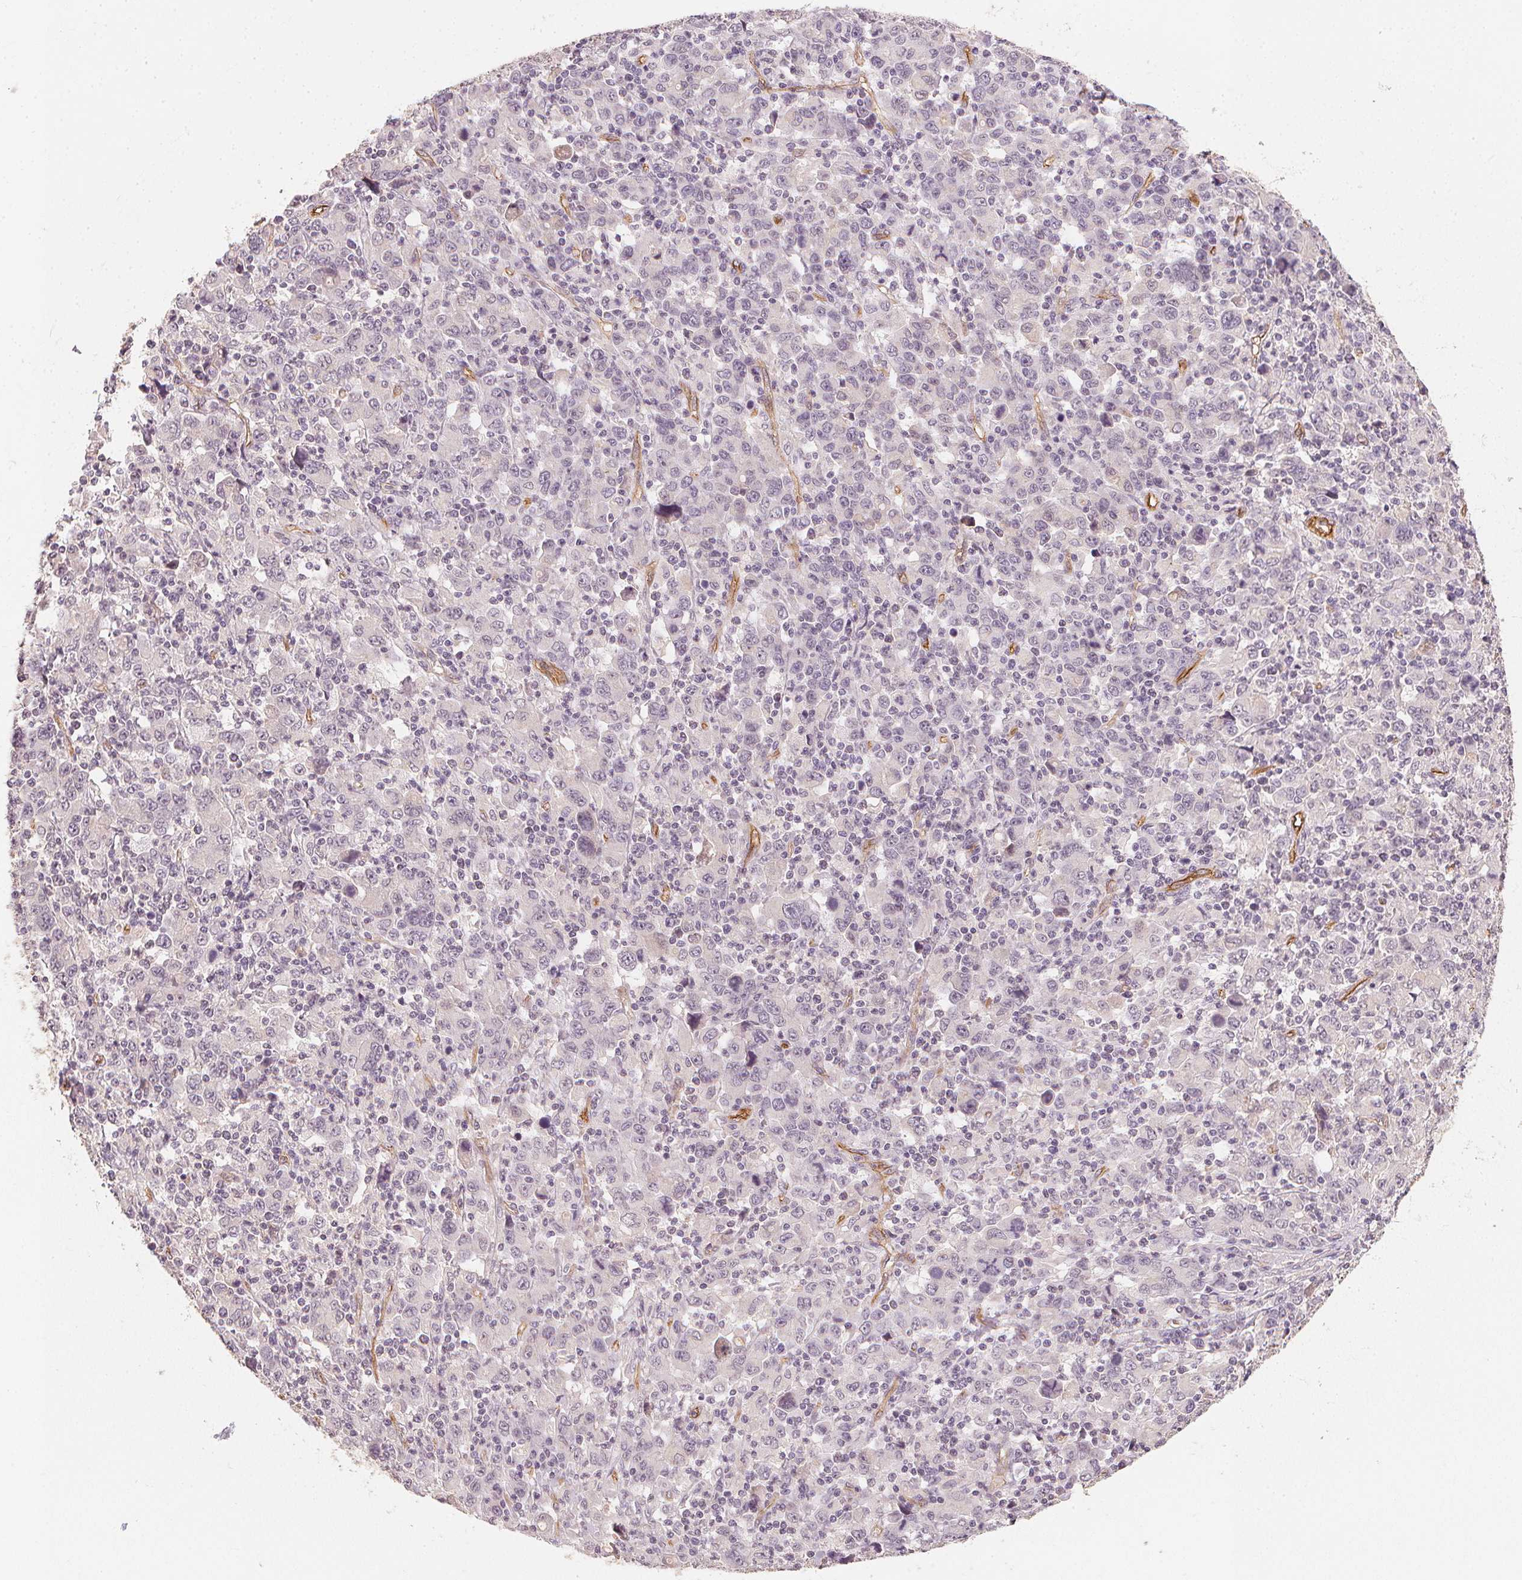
{"staining": {"intensity": "negative", "quantity": "none", "location": "none"}, "tissue": "stomach cancer", "cell_type": "Tumor cells", "image_type": "cancer", "snomed": [{"axis": "morphology", "description": "Adenocarcinoma, NOS"}, {"axis": "topography", "description": "Stomach, upper"}], "caption": "Immunohistochemistry of human stomach adenocarcinoma exhibits no expression in tumor cells.", "gene": "CIB1", "patient": {"sex": "male", "age": 69}}